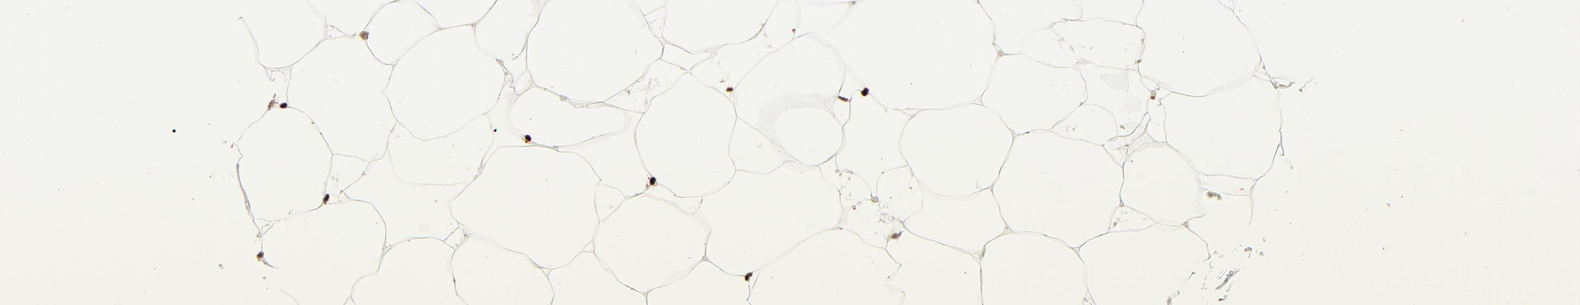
{"staining": {"intensity": "strong", "quantity": "<25%", "location": "nuclear"}, "tissue": "adipose tissue", "cell_type": "Adipocytes", "image_type": "normal", "snomed": [{"axis": "morphology", "description": "Normal tissue, NOS"}, {"axis": "morphology", "description": "Duct carcinoma"}, {"axis": "topography", "description": "Breast"}, {"axis": "topography", "description": "Adipose tissue"}], "caption": "This is a micrograph of immunohistochemistry (IHC) staining of normal adipose tissue, which shows strong staining in the nuclear of adipocytes.", "gene": "HMGB1", "patient": {"sex": "female", "age": 37}}